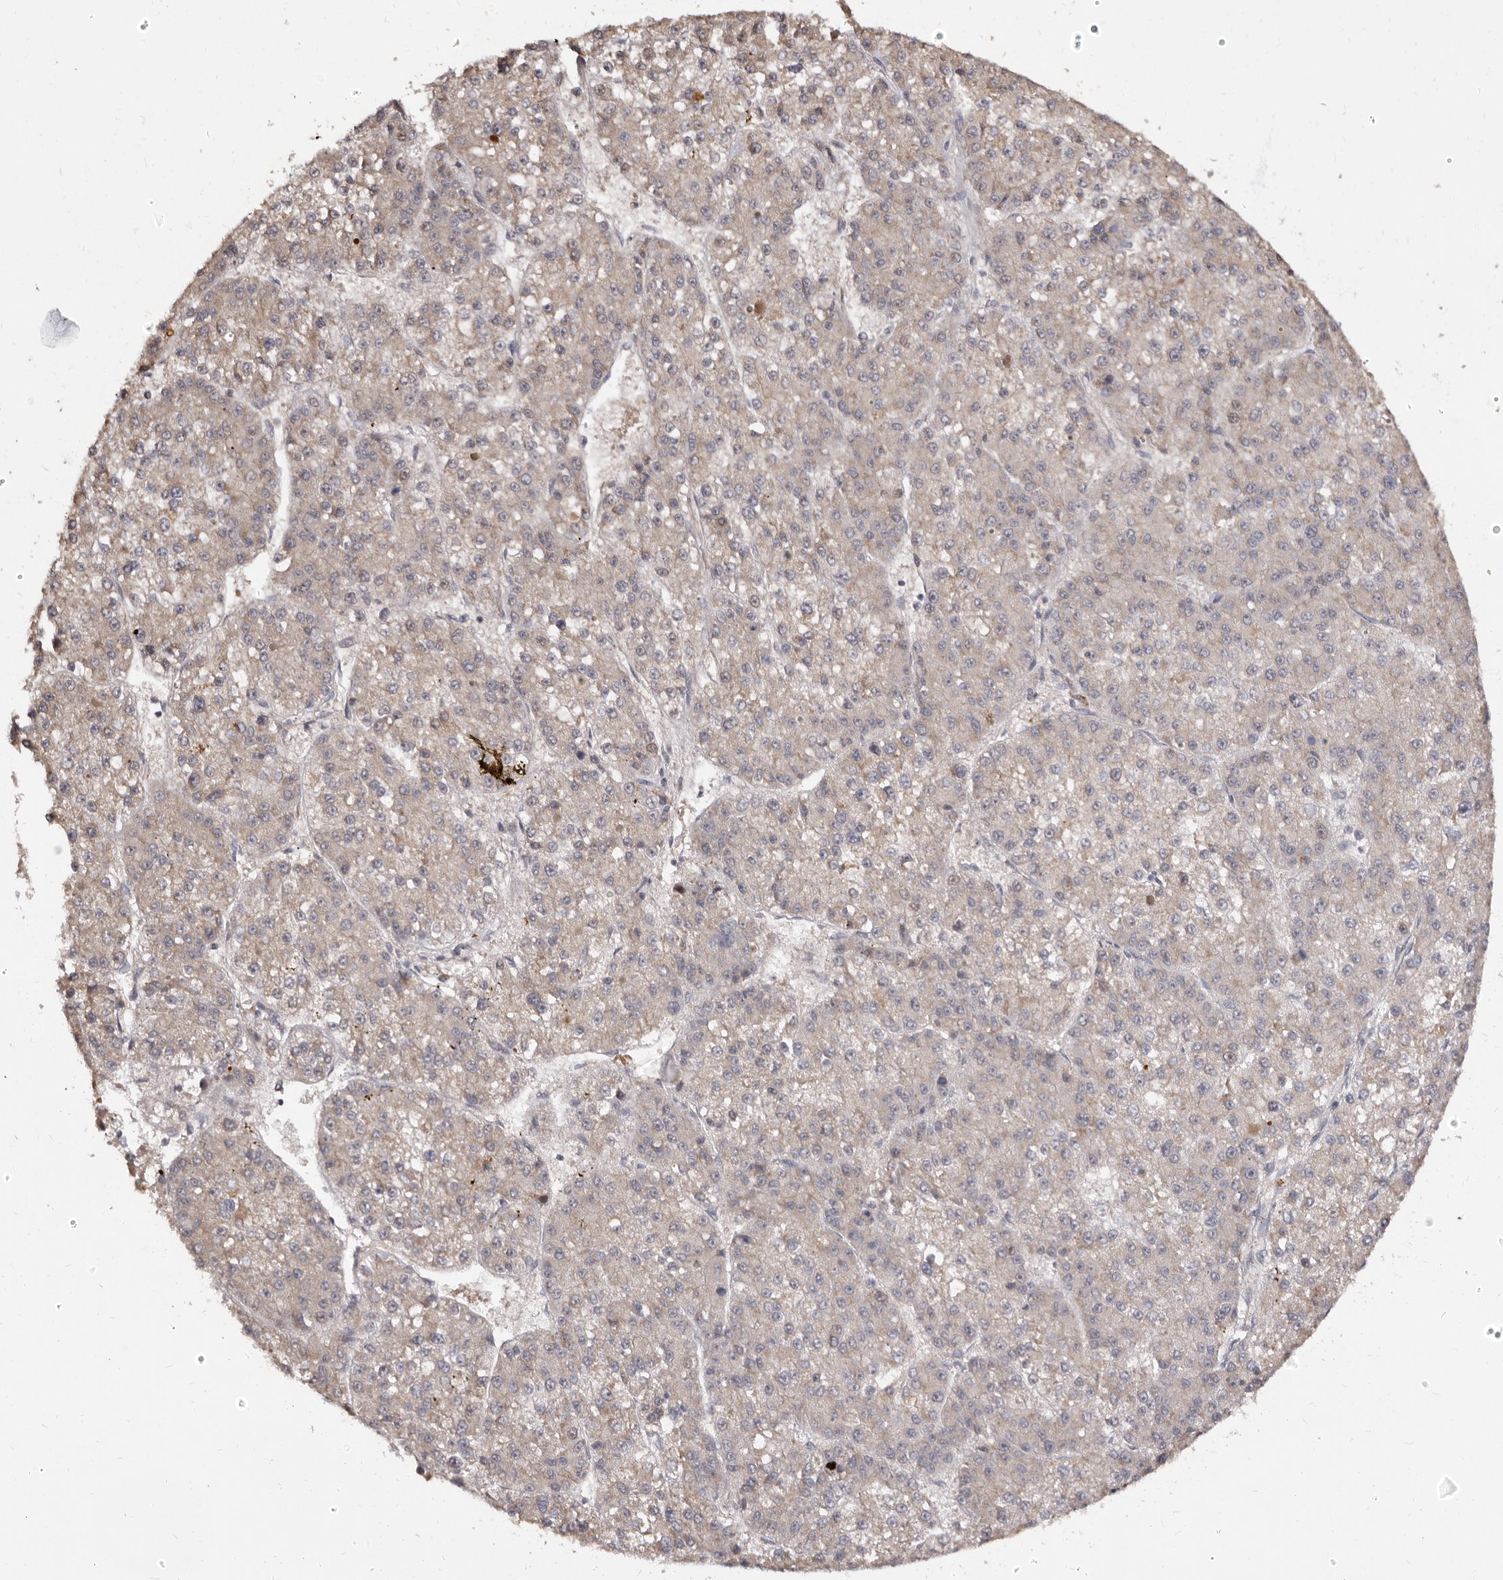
{"staining": {"intensity": "negative", "quantity": "none", "location": "none"}, "tissue": "liver cancer", "cell_type": "Tumor cells", "image_type": "cancer", "snomed": [{"axis": "morphology", "description": "Carcinoma, Hepatocellular, NOS"}, {"axis": "topography", "description": "Liver"}], "caption": "The IHC histopathology image has no significant positivity in tumor cells of liver hepatocellular carcinoma tissue.", "gene": "PTAFR", "patient": {"sex": "female", "age": 73}}